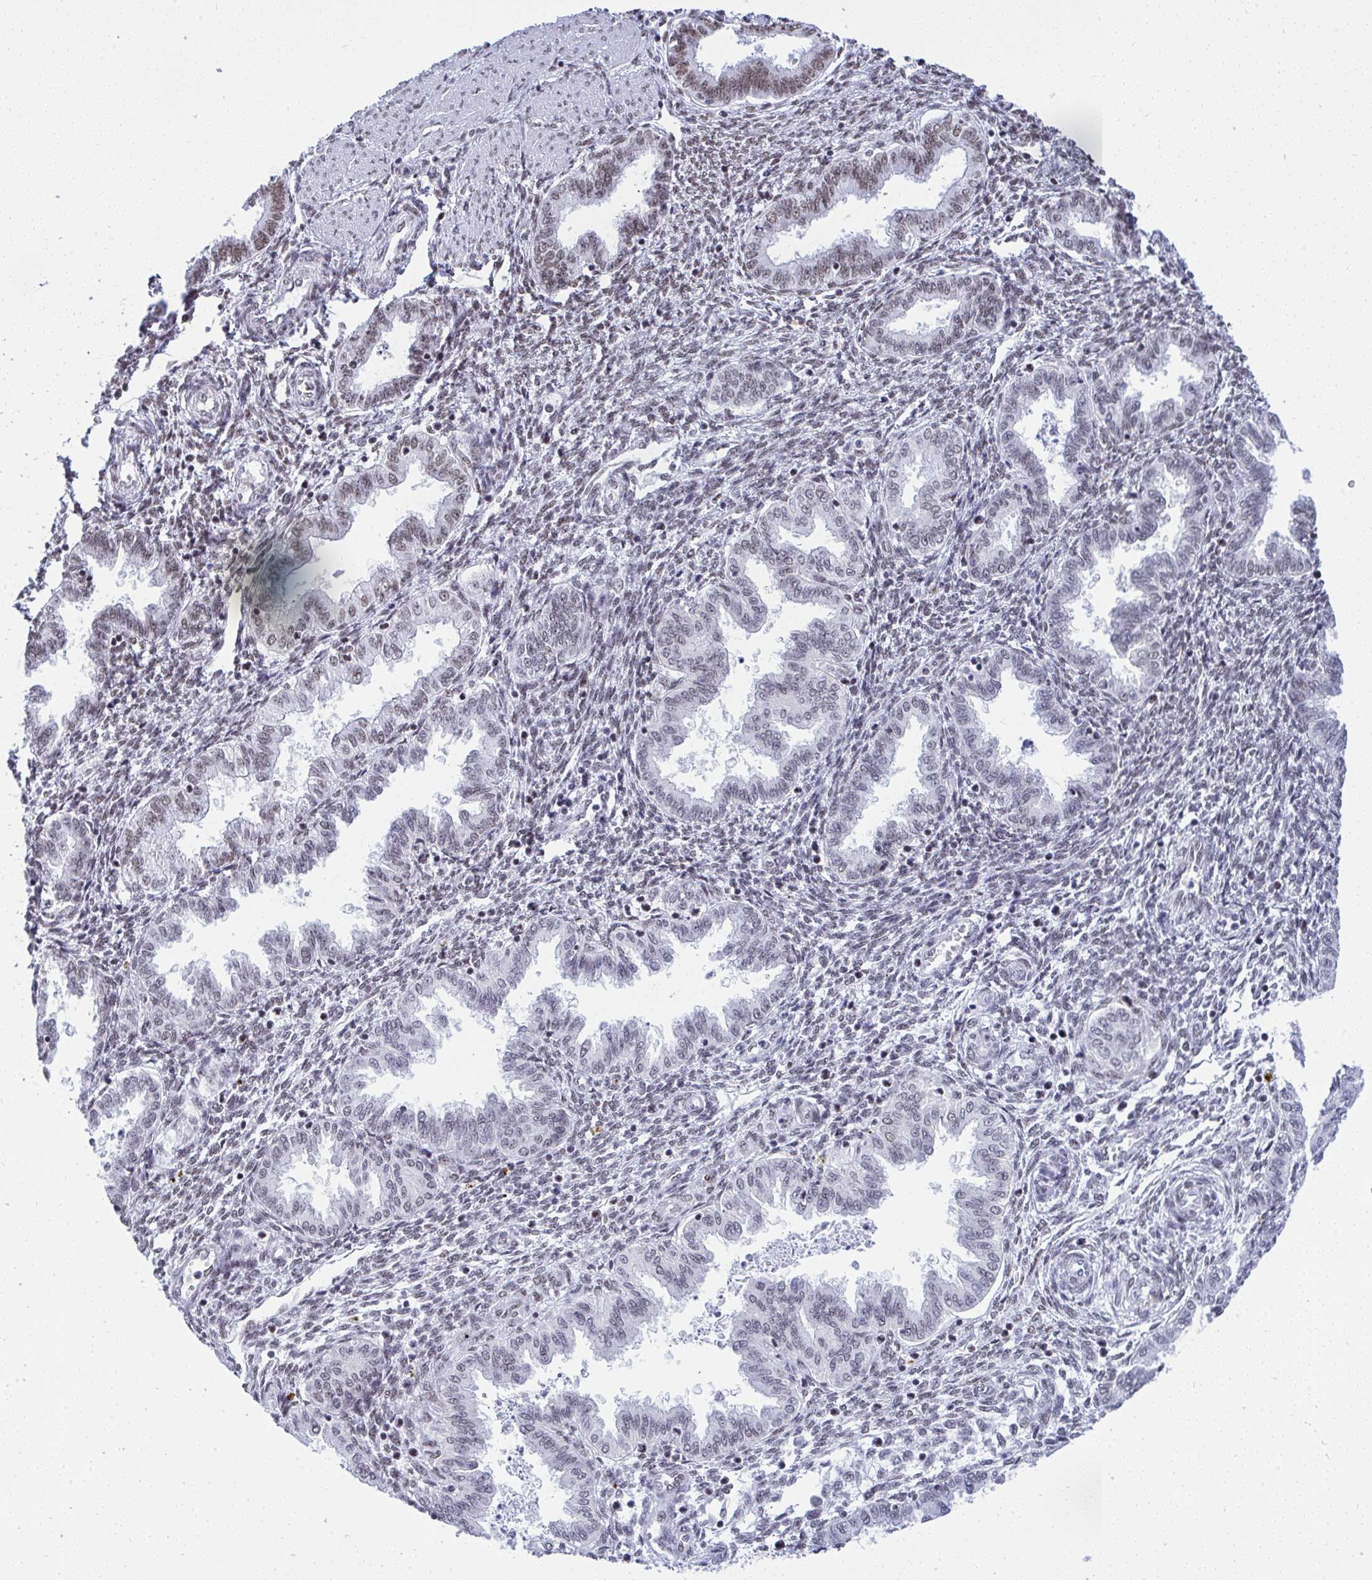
{"staining": {"intensity": "moderate", "quantity": "<25%", "location": "nuclear"}, "tissue": "endometrium", "cell_type": "Cells in endometrial stroma", "image_type": "normal", "snomed": [{"axis": "morphology", "description": "Normal tissue, NOS"}, {"axis": "topography", "description": "Endometrium"}], "caption": "This micrograph exhibits benign endometrium stained with IHC to label a protein in brown. The nuclear of cells in endometrial stroma show moderate positivity for the protein. Nuclei are counter-stained blue.", "gene": "DDX52", "patient": {"sex": "female", "age": 33}}